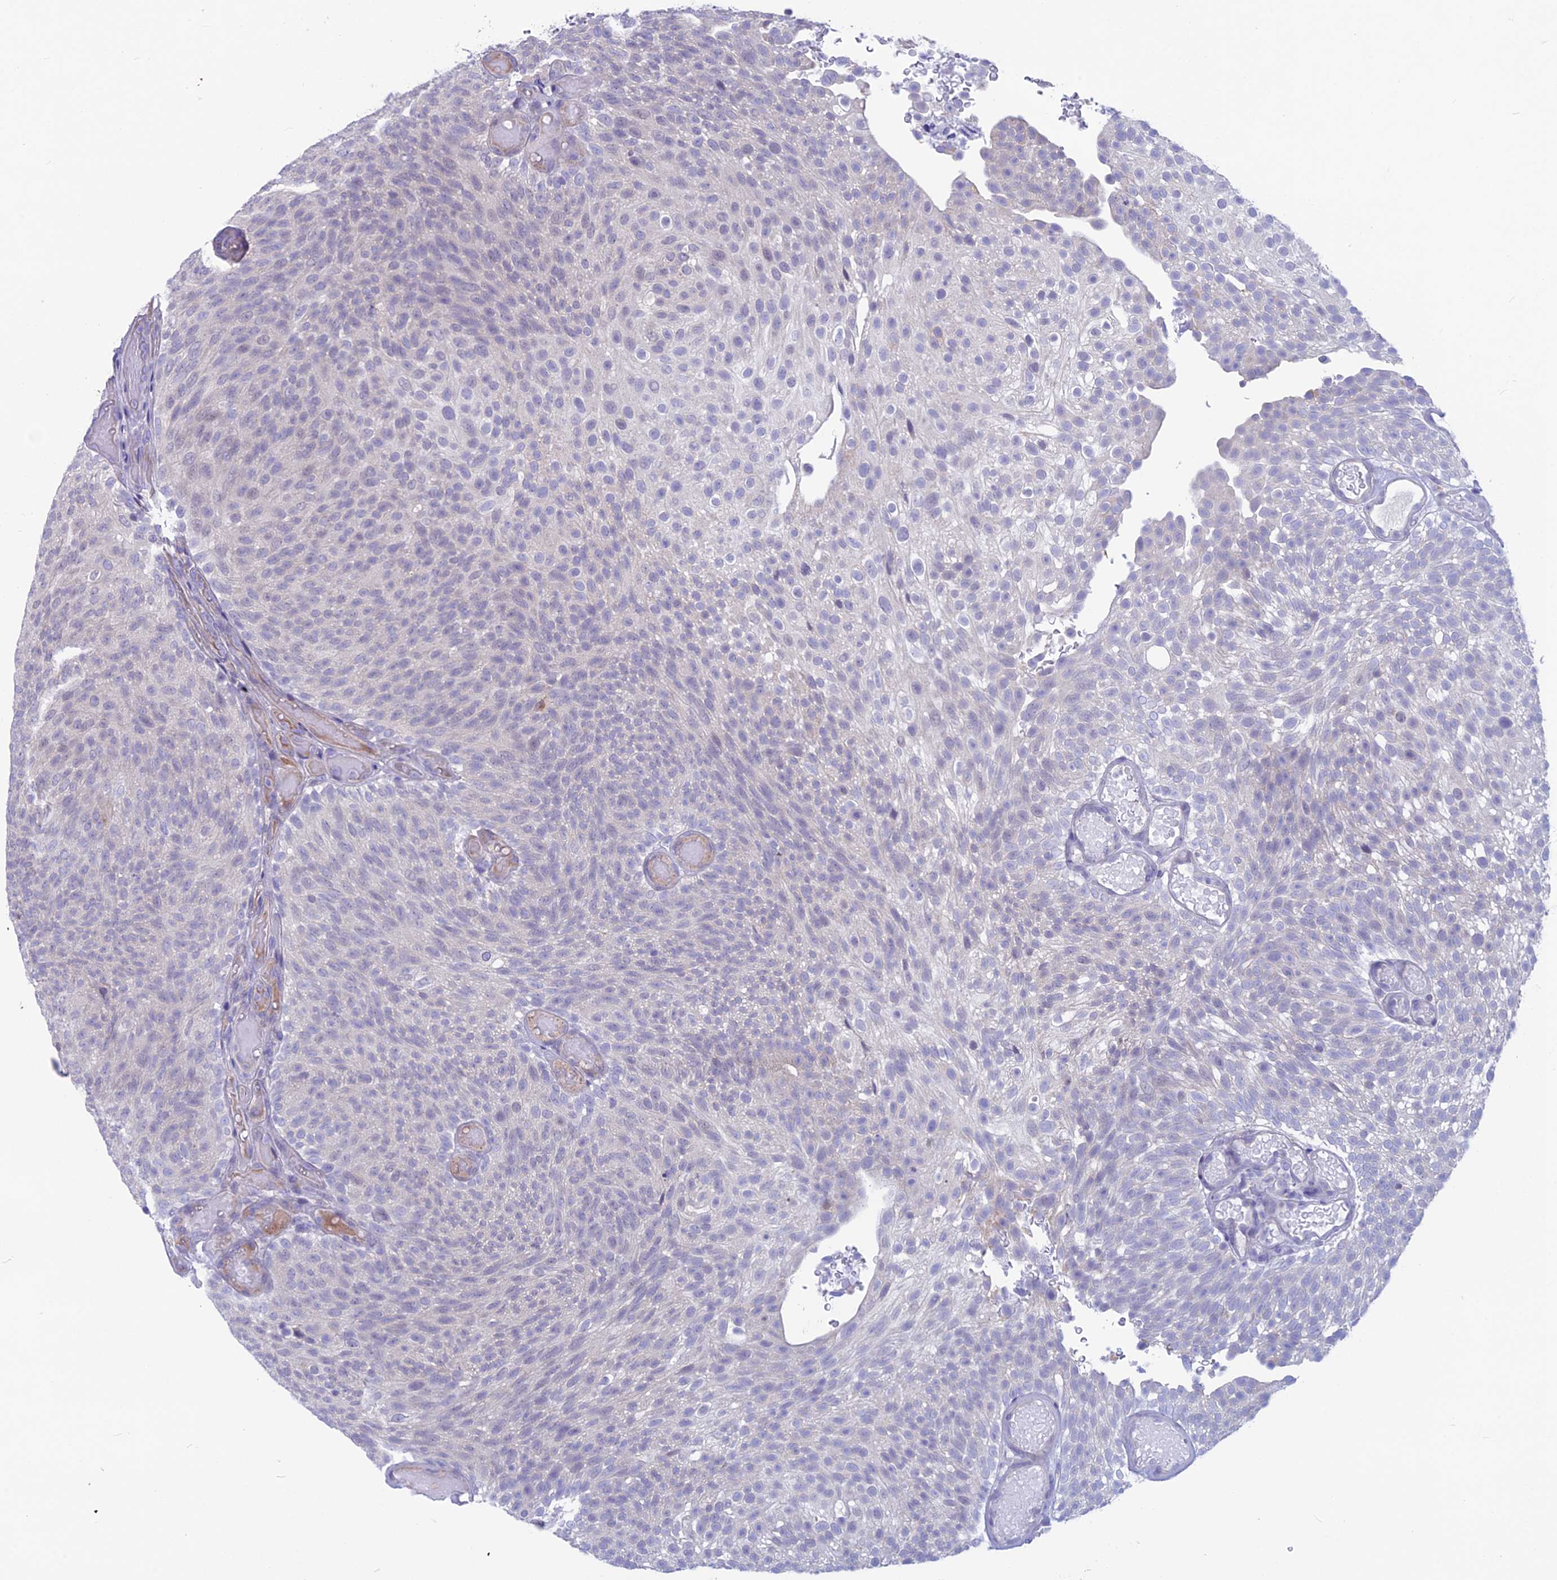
{"staining": {"intensity": "negative", "quantity": "none", "location": "none"}, "tissue": "urothelial cancer", "cell_type": "Tumor cells", "image_type": "cancer", "snomed": [{"axis": "morphology", "description": "Urothelial carcinoma, Low grade"}, {"axis": "topography", "description": "Urinary bladder"}], "caption": "Tumor cells are negative for brown protein staining in low-grade urothelial carcinoma.", "gene": "SNTN", "patient": {"sex": "male", "age": 78}}